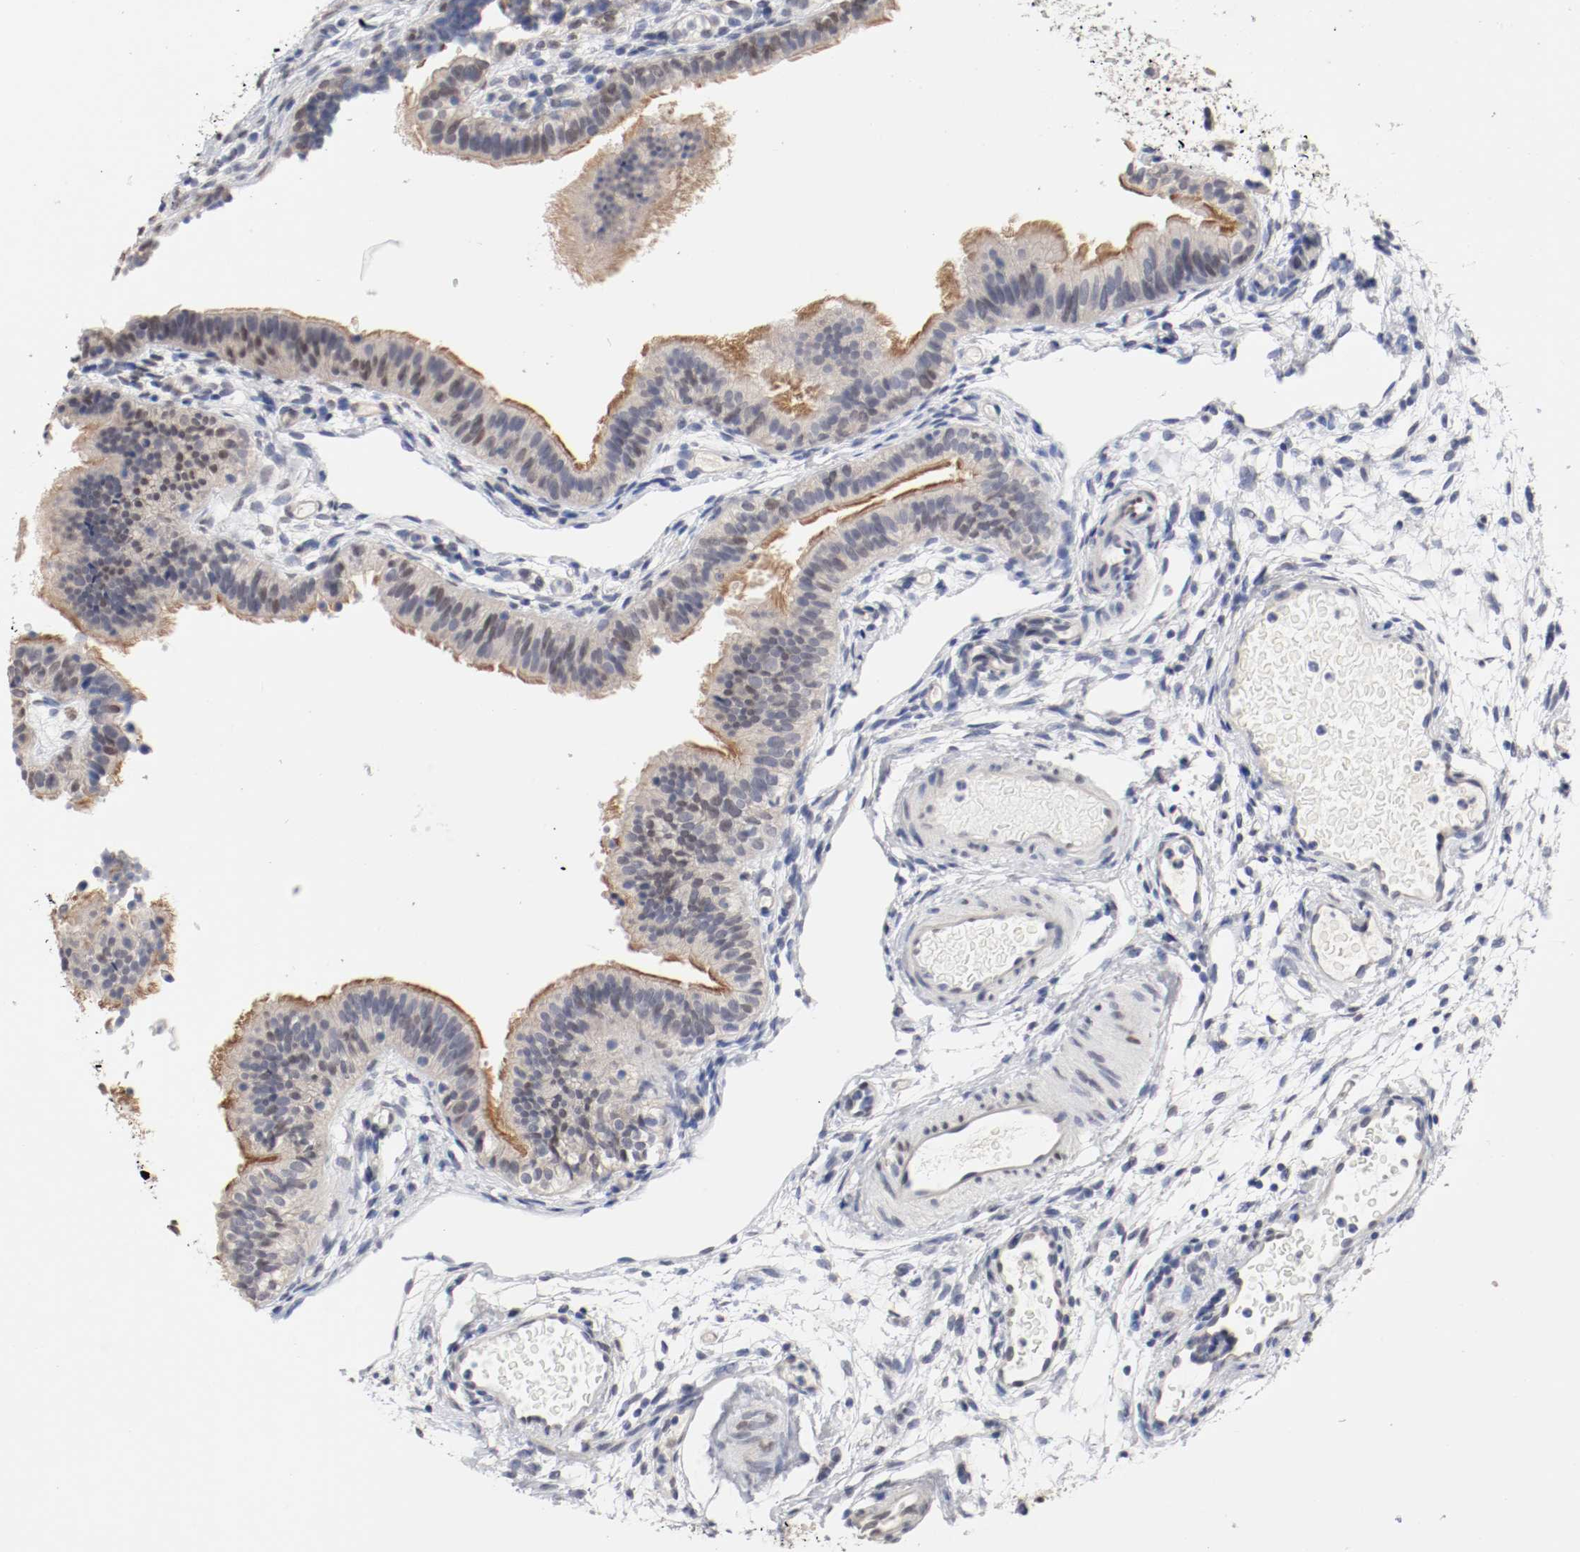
{"staining": {"intensity": "strong", "quantity": ">75%", "location": "cytoplasmic/membranous,nuclear"}, "tissue": "fallopian tube", "cell_type": "Glandular cells", "image_type": "normal", "snomed": [{"axis": "morphology", "description": "Normal tissue, NOS"}, {"axis": "morphology", "description": "Dermoid, NOS"}, {"axis": "topography", "description": "Fallopian tube"}], "caption": "Glandular cells reveal high levels of strong cytoplasmic/membranous,nuclear staining in about >75% of cells in unremarkable fallopian tube. The staining was performed using DAB to visualize the protein expression in brown, while the nuclei were stained in blue with hematoxylin (Magnification: 20x).", "gene": "FOSL2", "patient": {"sex": "female", "age": 33}}